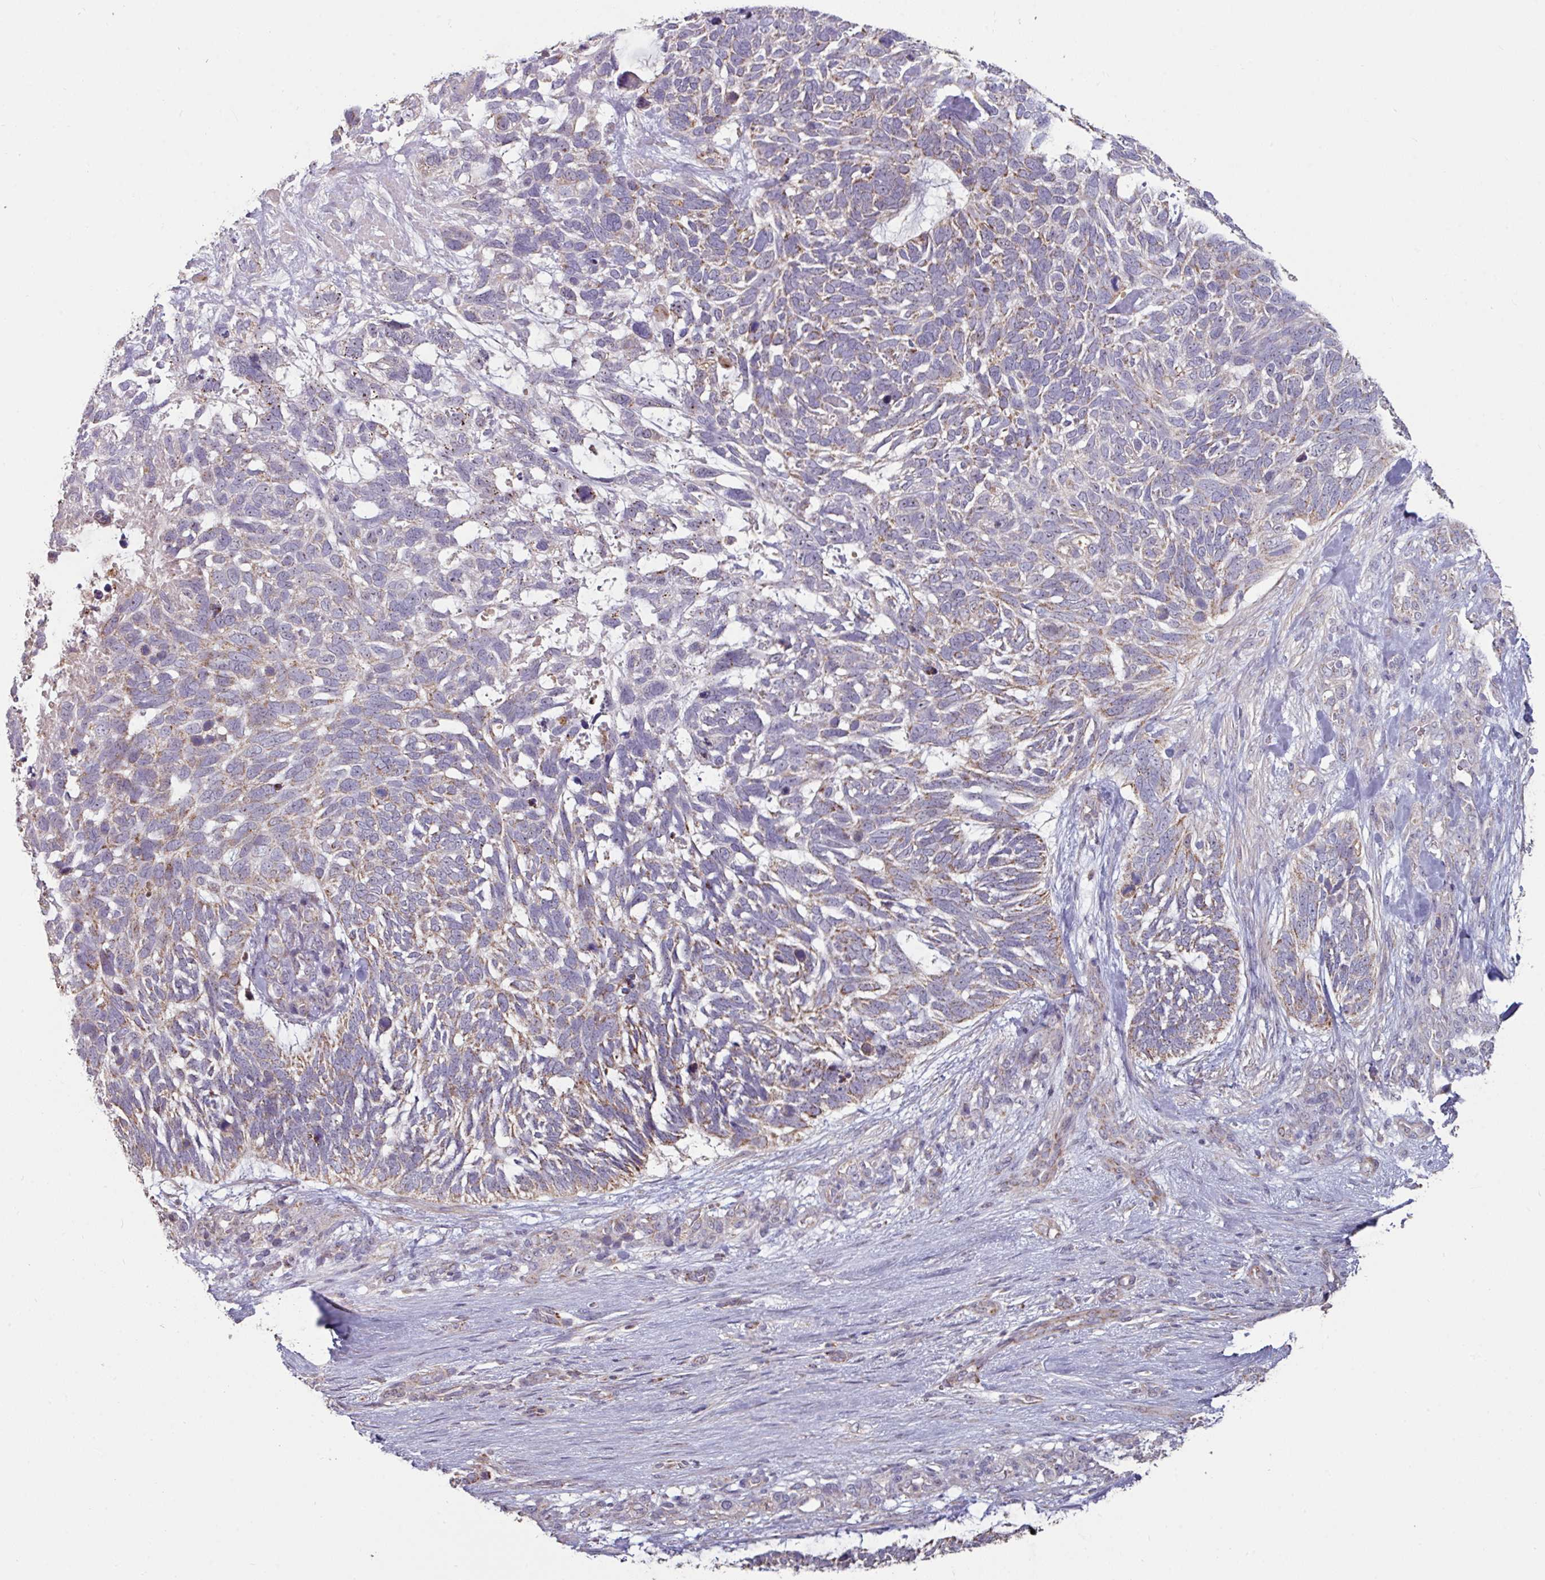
{"staining": {"intensity": "moderate", "quantity": "<25%", "location": "cytoplasmic/membranous"}, "tissue": "skin cancer", "cell_type": "Tumor cells", "image_type": "cancer", "snomed": [{"axis": "morphology", "description": "Basal cell carcinoma"}, {"axis": "topography", "description": "Skin"}], "caption": "Moderate cytoplasmic/membranous protein positivity is seen in about <25% of tumor cells in skin basal cell carcinoma.", "gene": "OR2D3", "patient": {"sex": "male", "age": 88}}